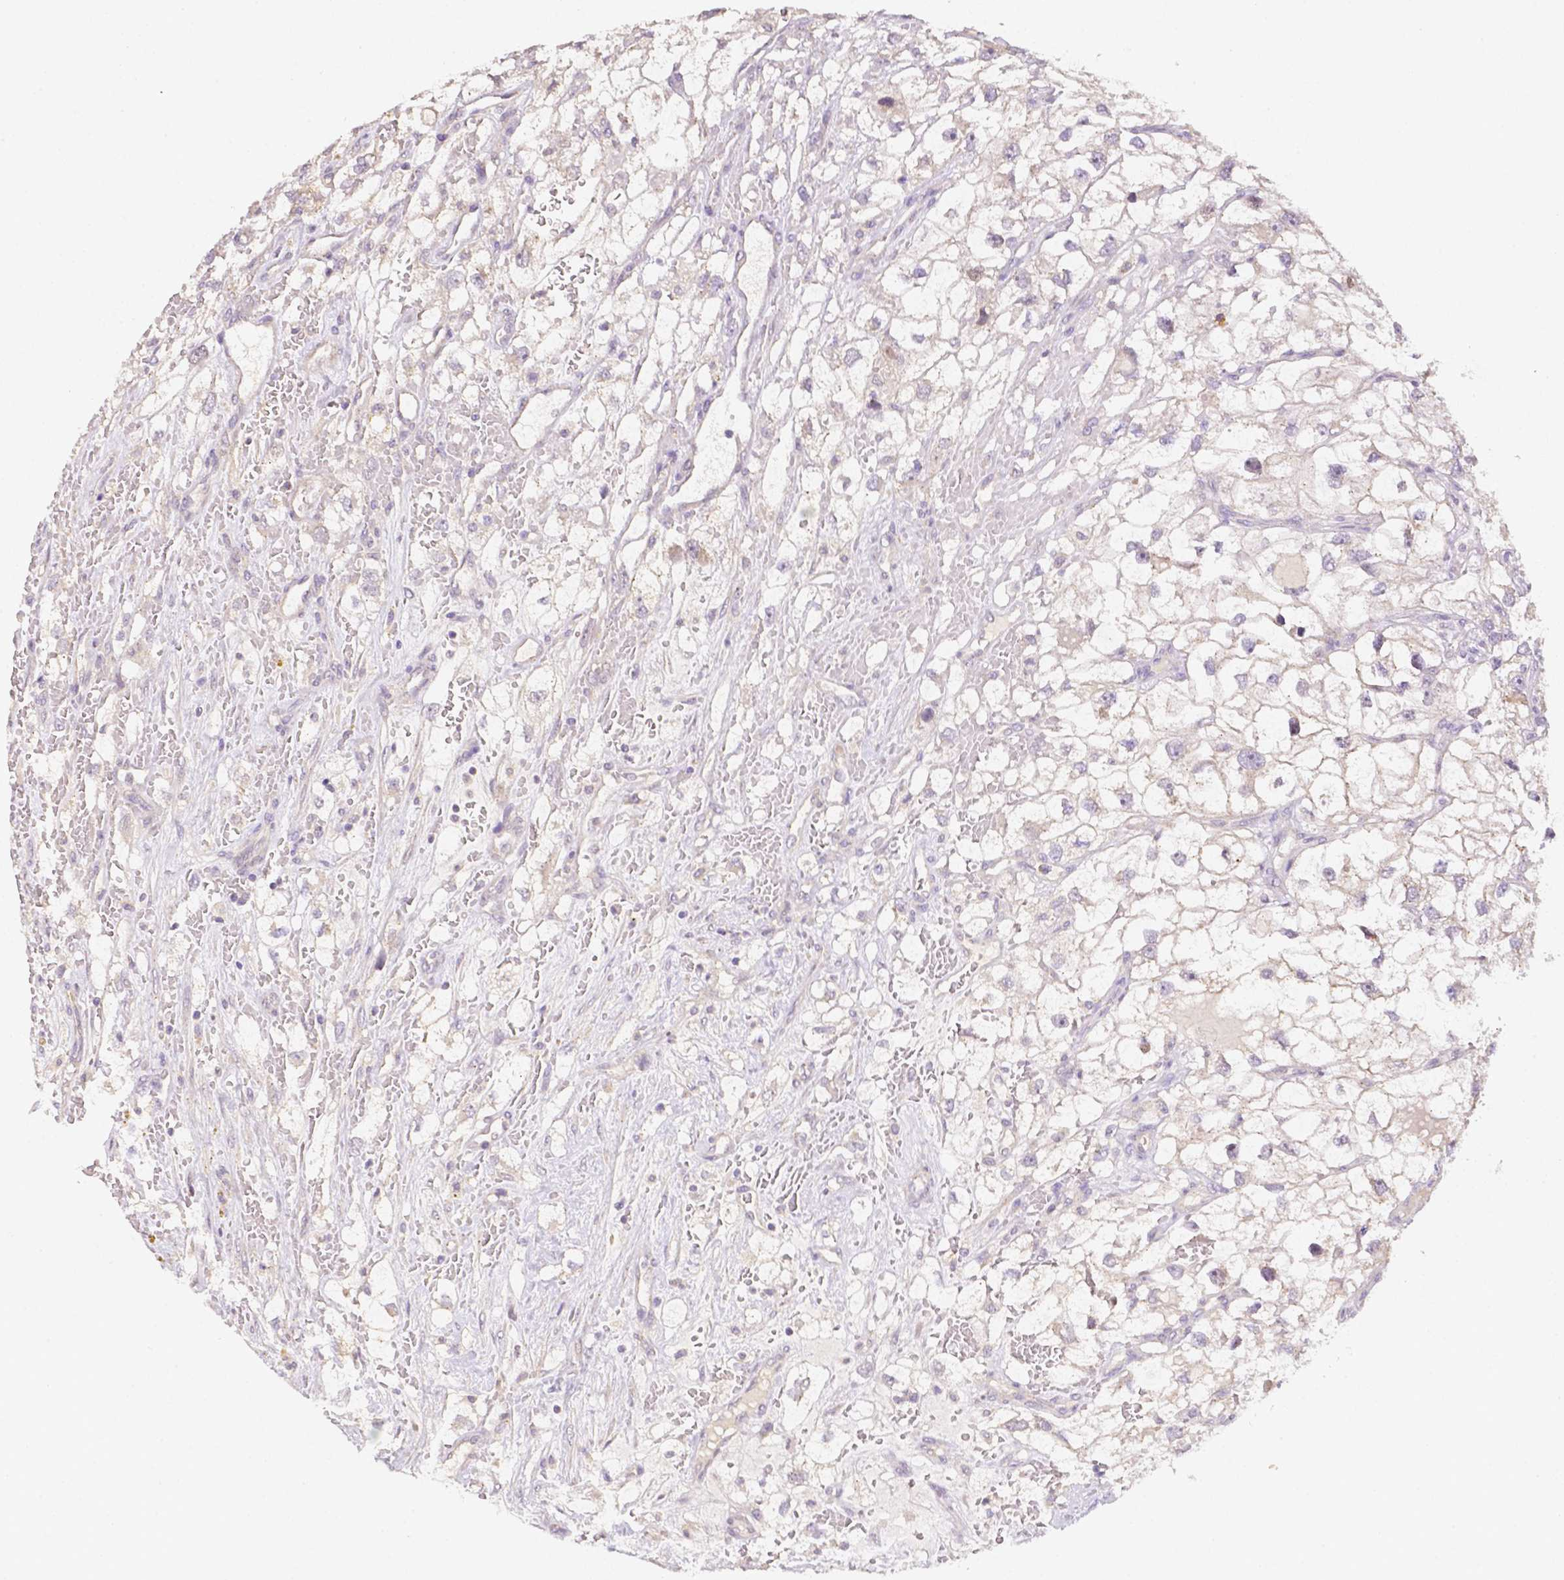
{"staining": {"intensity": "negative", "quantity": "none", "location": "none"}, "tissue": "renal cancer", "cell_type": "Tumor cells", "image_type": "cancer", "snomed": [{"axis": "morphology", "description": "Adenocarcinoma, NOS"}, {"axis": "topography", "description": "Kidney"}], "caption": "Renal cancer was stained to show a protein in brown. There is no significant staining in tumor cells. (DAB immunohistochemistry (IHC) visualized using brightfield microscopy, high magnification).", "gene": "C10orf67", "patient": {"sex": "male", "age": 59}}